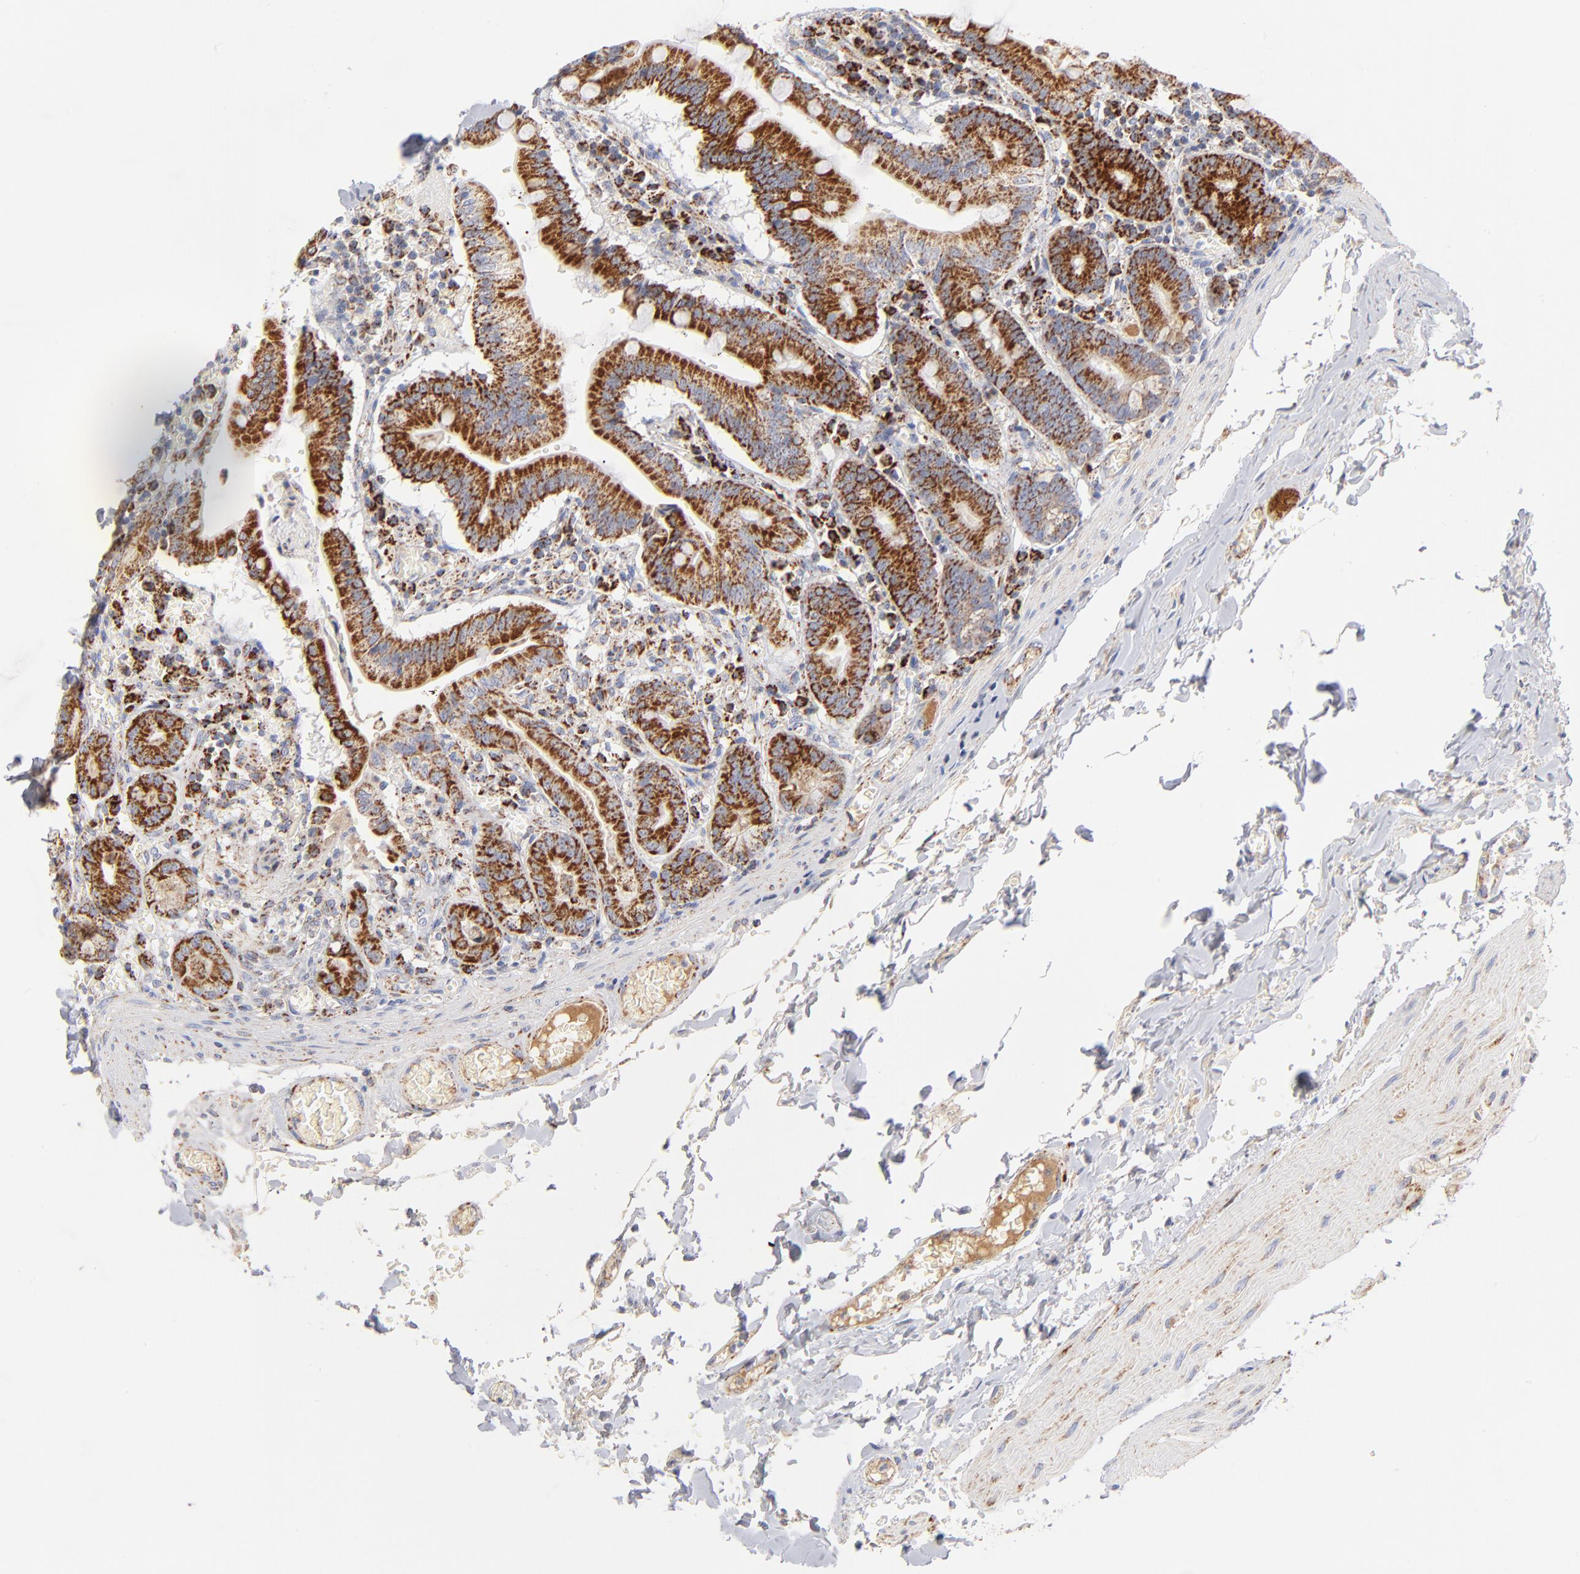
{"staining": {"intensity": "moderate", "quantity": ">75%", "location": "cytoplasmic/membranous"}, "tissue": "small intestine", "cell_type": "Glandular cells", "image_type": "normal", "snomed": [{"axis": "morphology", "description": "Normal tissue, NOS"}, {"axis": "topography", "description": "Small intestine"}], "caption": "Immunohistochemistry (IHC) staining of benign small intestine, which demonstrates medium levels of moderate cytoplasmic/membranous positivity in about >75% of glandular cells indicating moderate cytoplasmic/membranous protein expression. The staining was performed using DAB (3,3'-diaminobenzidine) (brown) for protein detection and nuclei were counterstained in hematoxylin (blue).", "gene": "DLAT", "patient": {"sex": "male", "age": 71}}